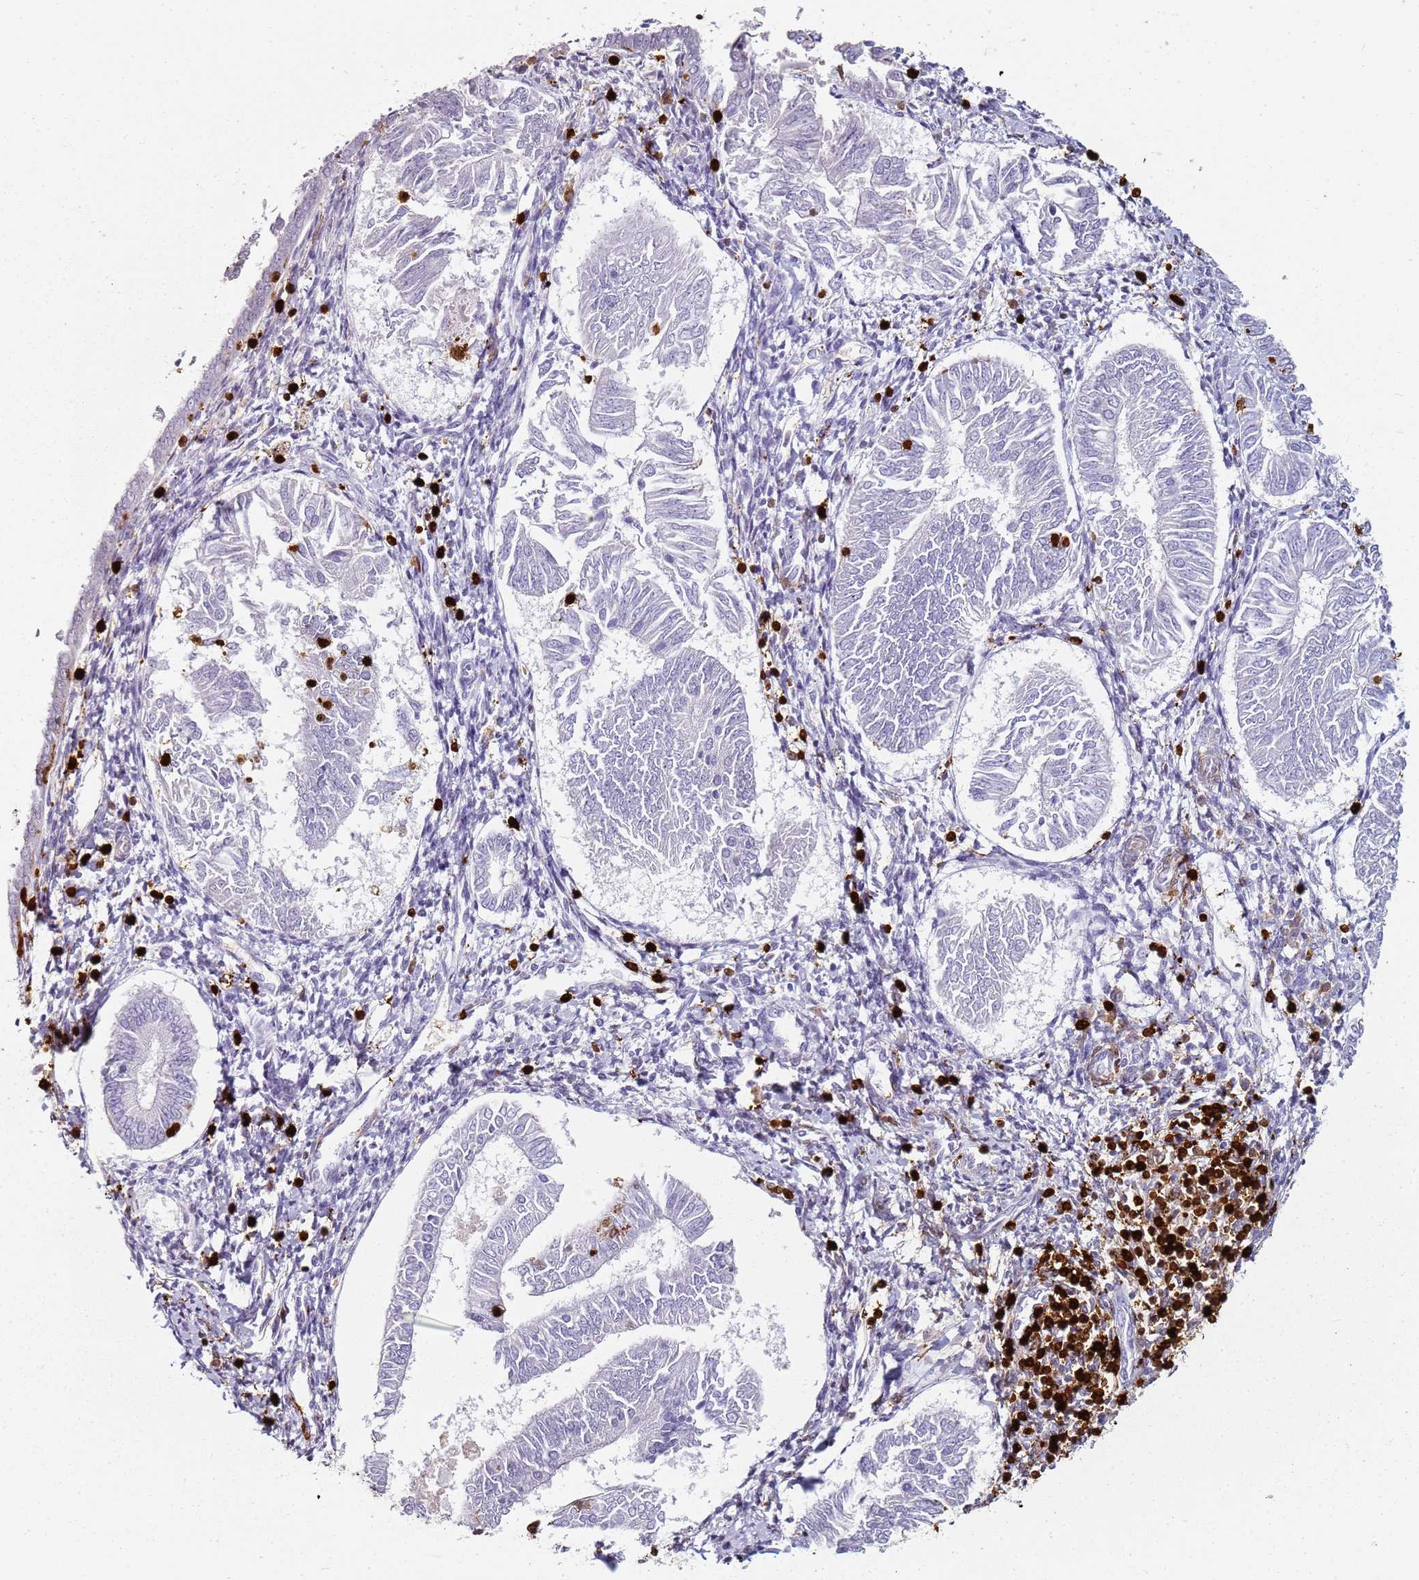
{"staining": {"intensity": "negative", "quantity": "none", "location": "none"}, "tissue": "endometrial cancer", "cell_type": "Tumor cells", "image_type": "cancer", "snomed": [{"axis": "morphology", "description": "Adenocarcinoma, NOS"}, {"axis": "topography", "description": "Endometrium"}], "caption": "Tumor cells are negative for protein expression in human adenocarcinoma (endometrial).", "gene": "S100A4", "patient": {"sex": "female", "age": 58}}